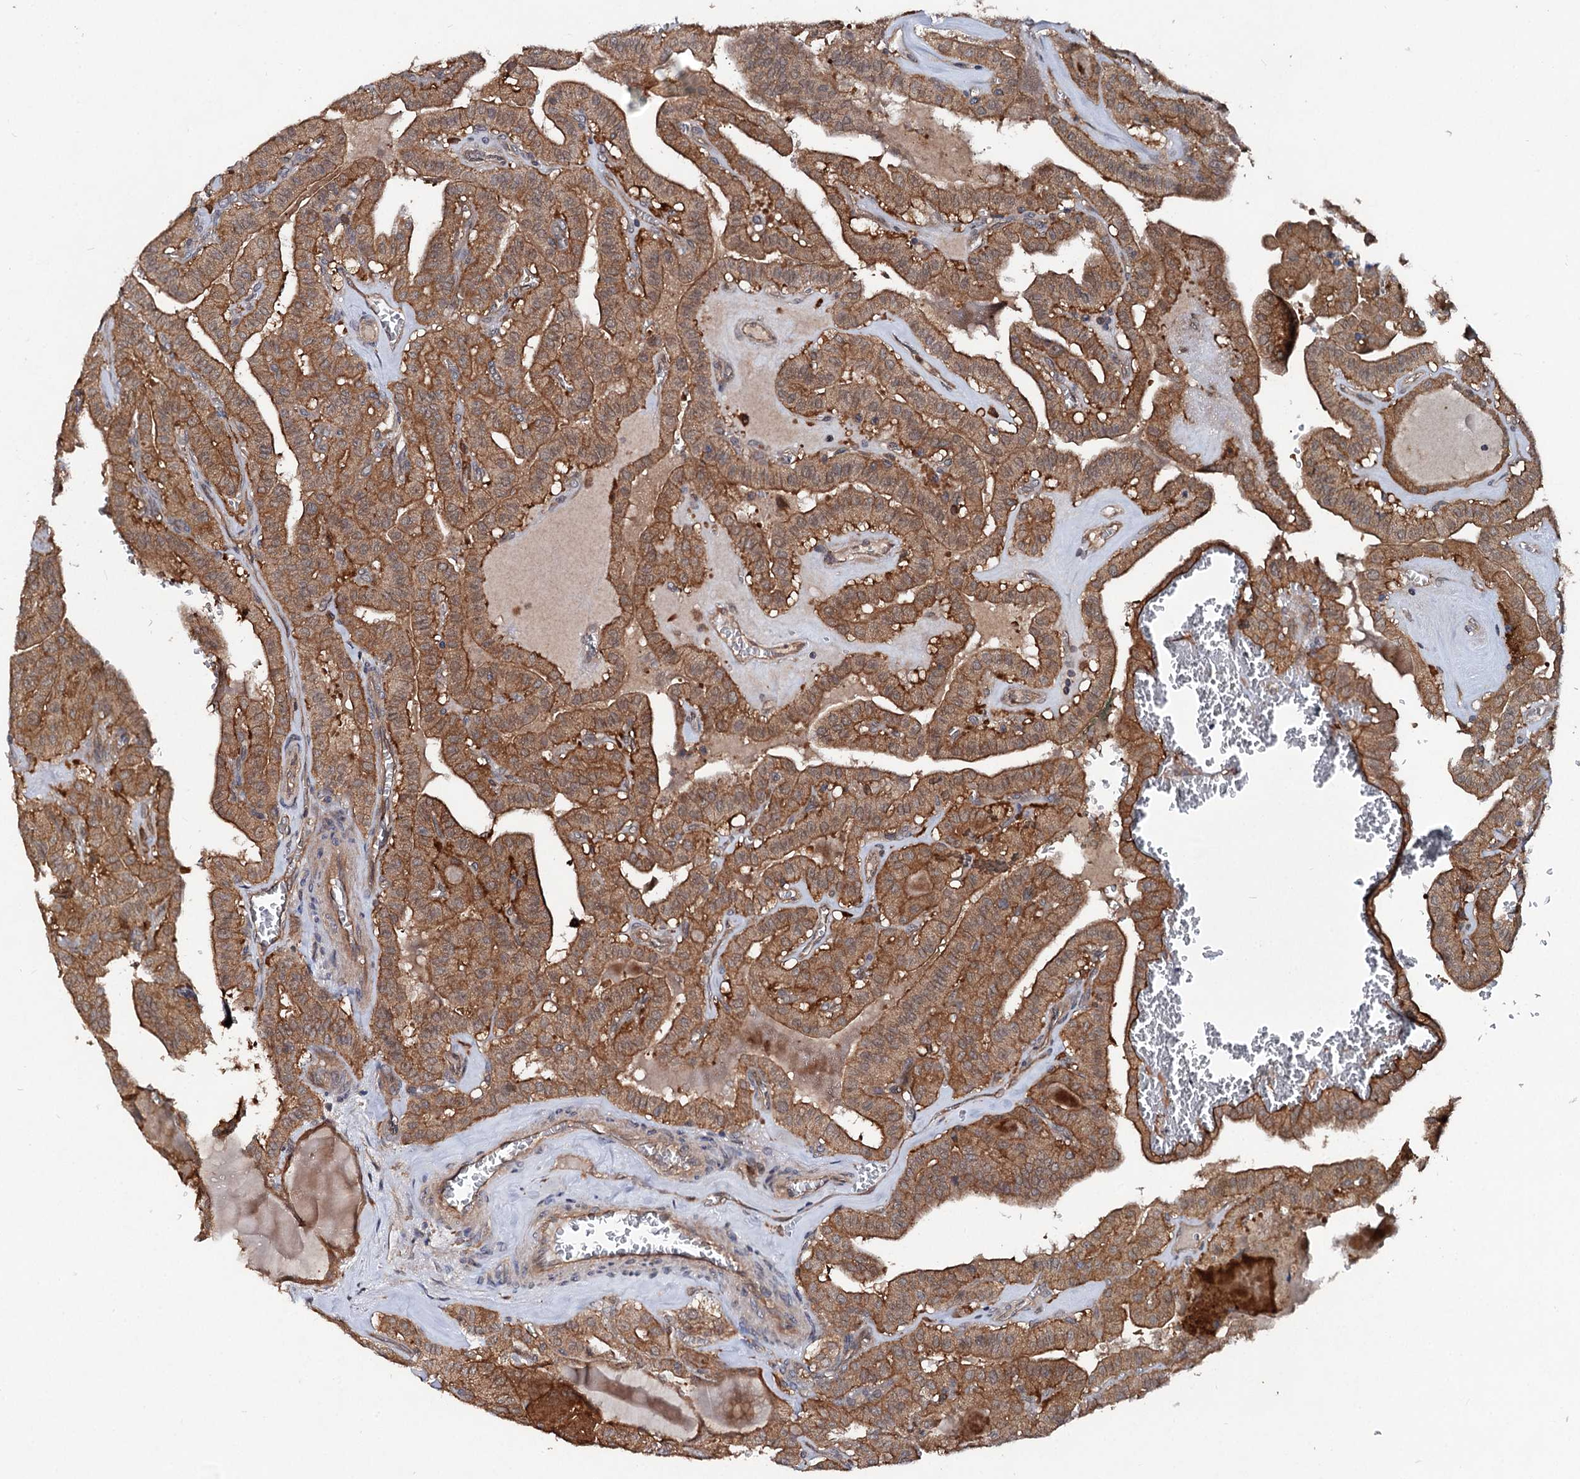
{"staining": {"intensity": "moderate", "quantity": ">75%", "location": "cytoplasmic/membranous"}, "tissue": "thyroid cancer", "cell_type": "Tumor cells", "image_type": "cancer", "snomed": [{"axis": "morphology", "description": "Papillary adenocarcinoma, NOS"}, {"axis": "topography", "description": "Thyroid gland"}], "caption": "Protein expression analysis of thyroid papillary adenocarcinoma displays moderate cytoplasmic/membranous positivity in about >75% of tumor cells.", "gene": "VPS29", "patient": {"sex": "male", "age": 52}}